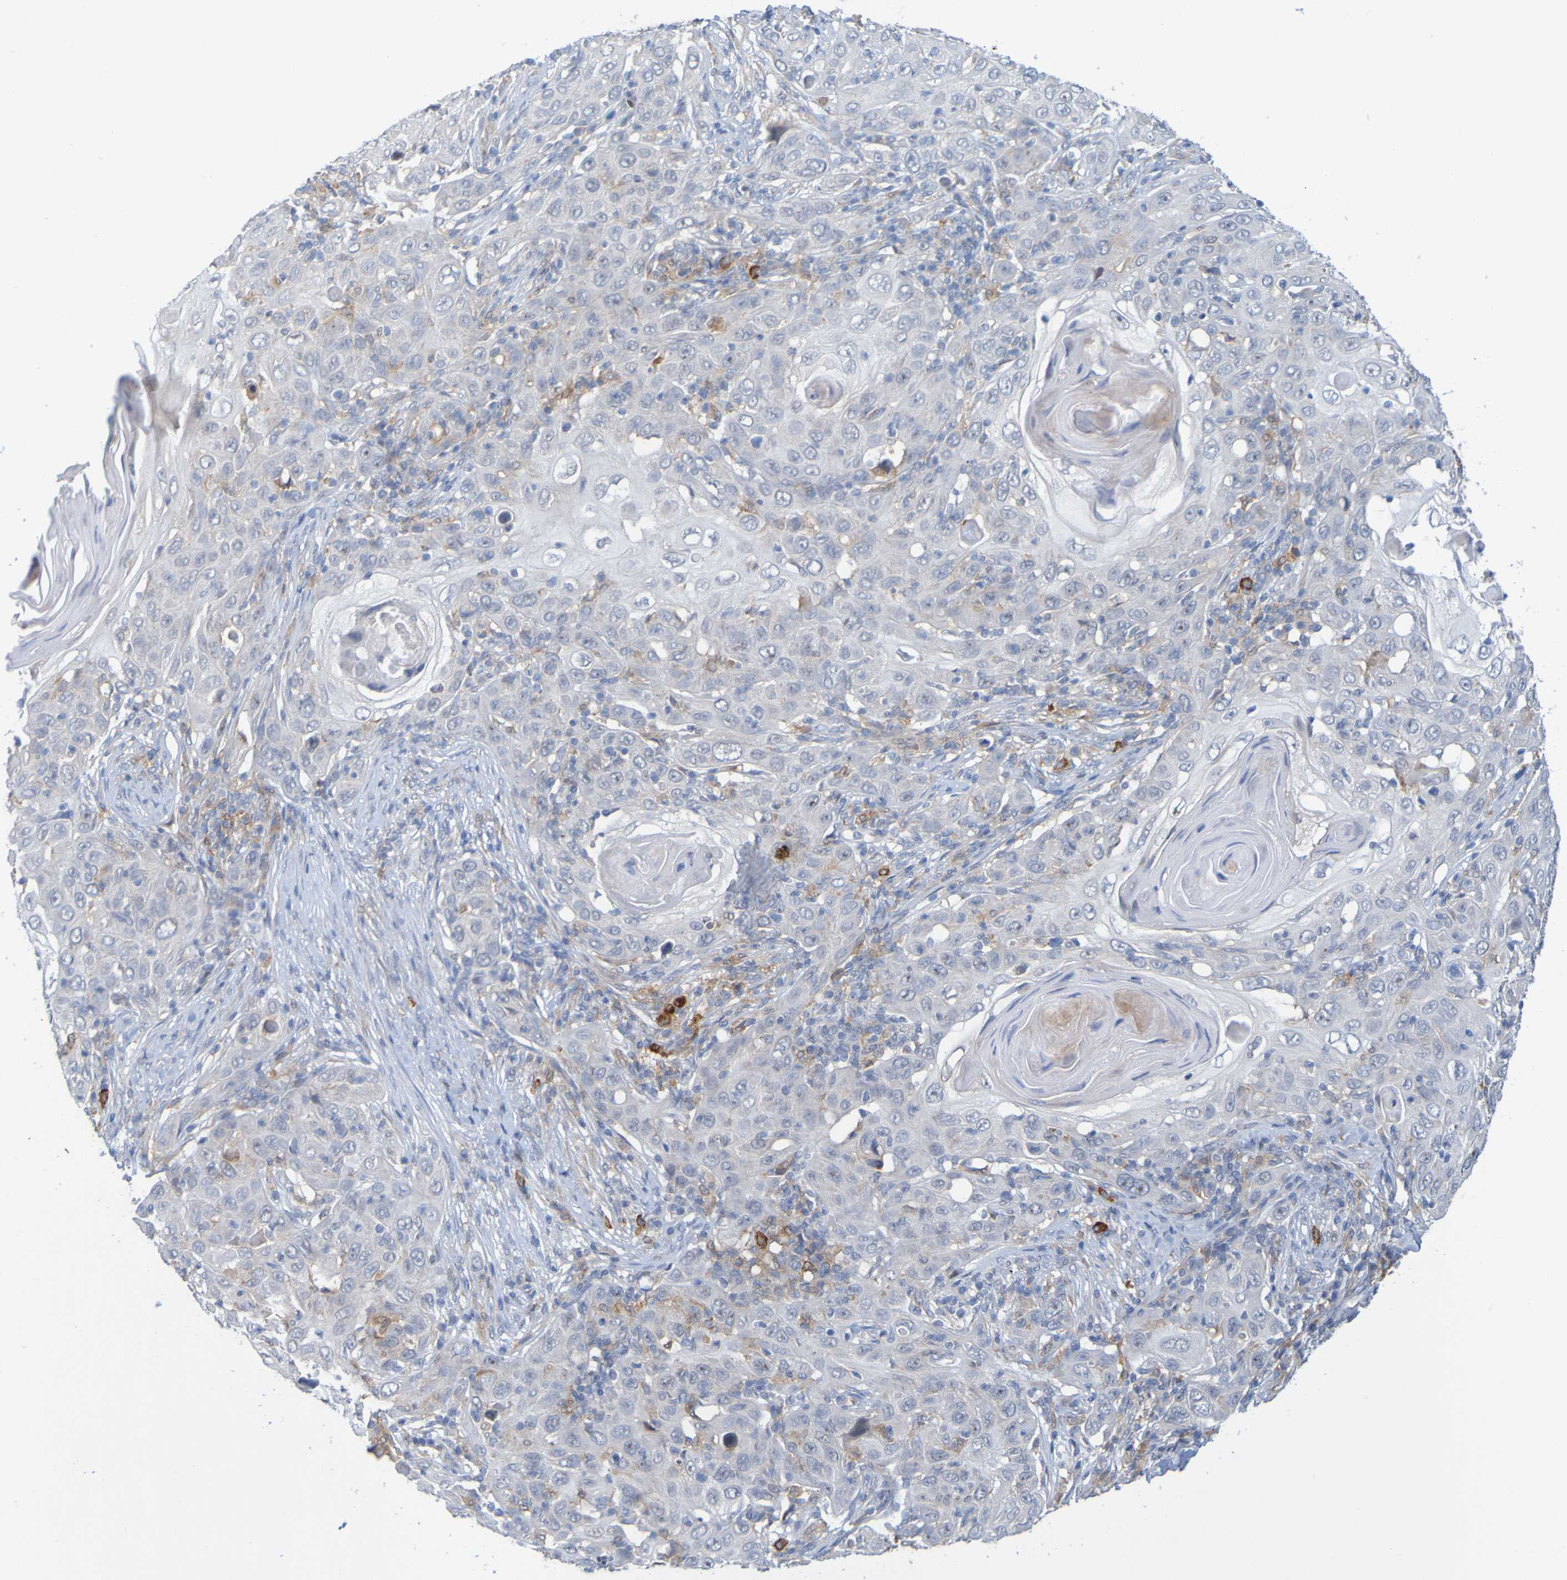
{"staining": {"intensity": "weak", "quantity": "<25%", "location": "cytoplasmic/membranous"}, "tissue": "skin cancer", "cell_type": "Tumor cells", "image_type": "cancer", "snomed": [{"axis": "morphology", "description": "Squamous cell carcinoma, NOS"}, {"axis": "topography", "description": "Skin"}], "caption": "DAB (3,3'-diaminobenzidine) immunohistochemical staining of human skin cancer exhibits no significant positivity in tumor cells. Nuclei are stained in blue.", "gene": "LILRB5", "patient": {"sex": "female", "age": 88}}